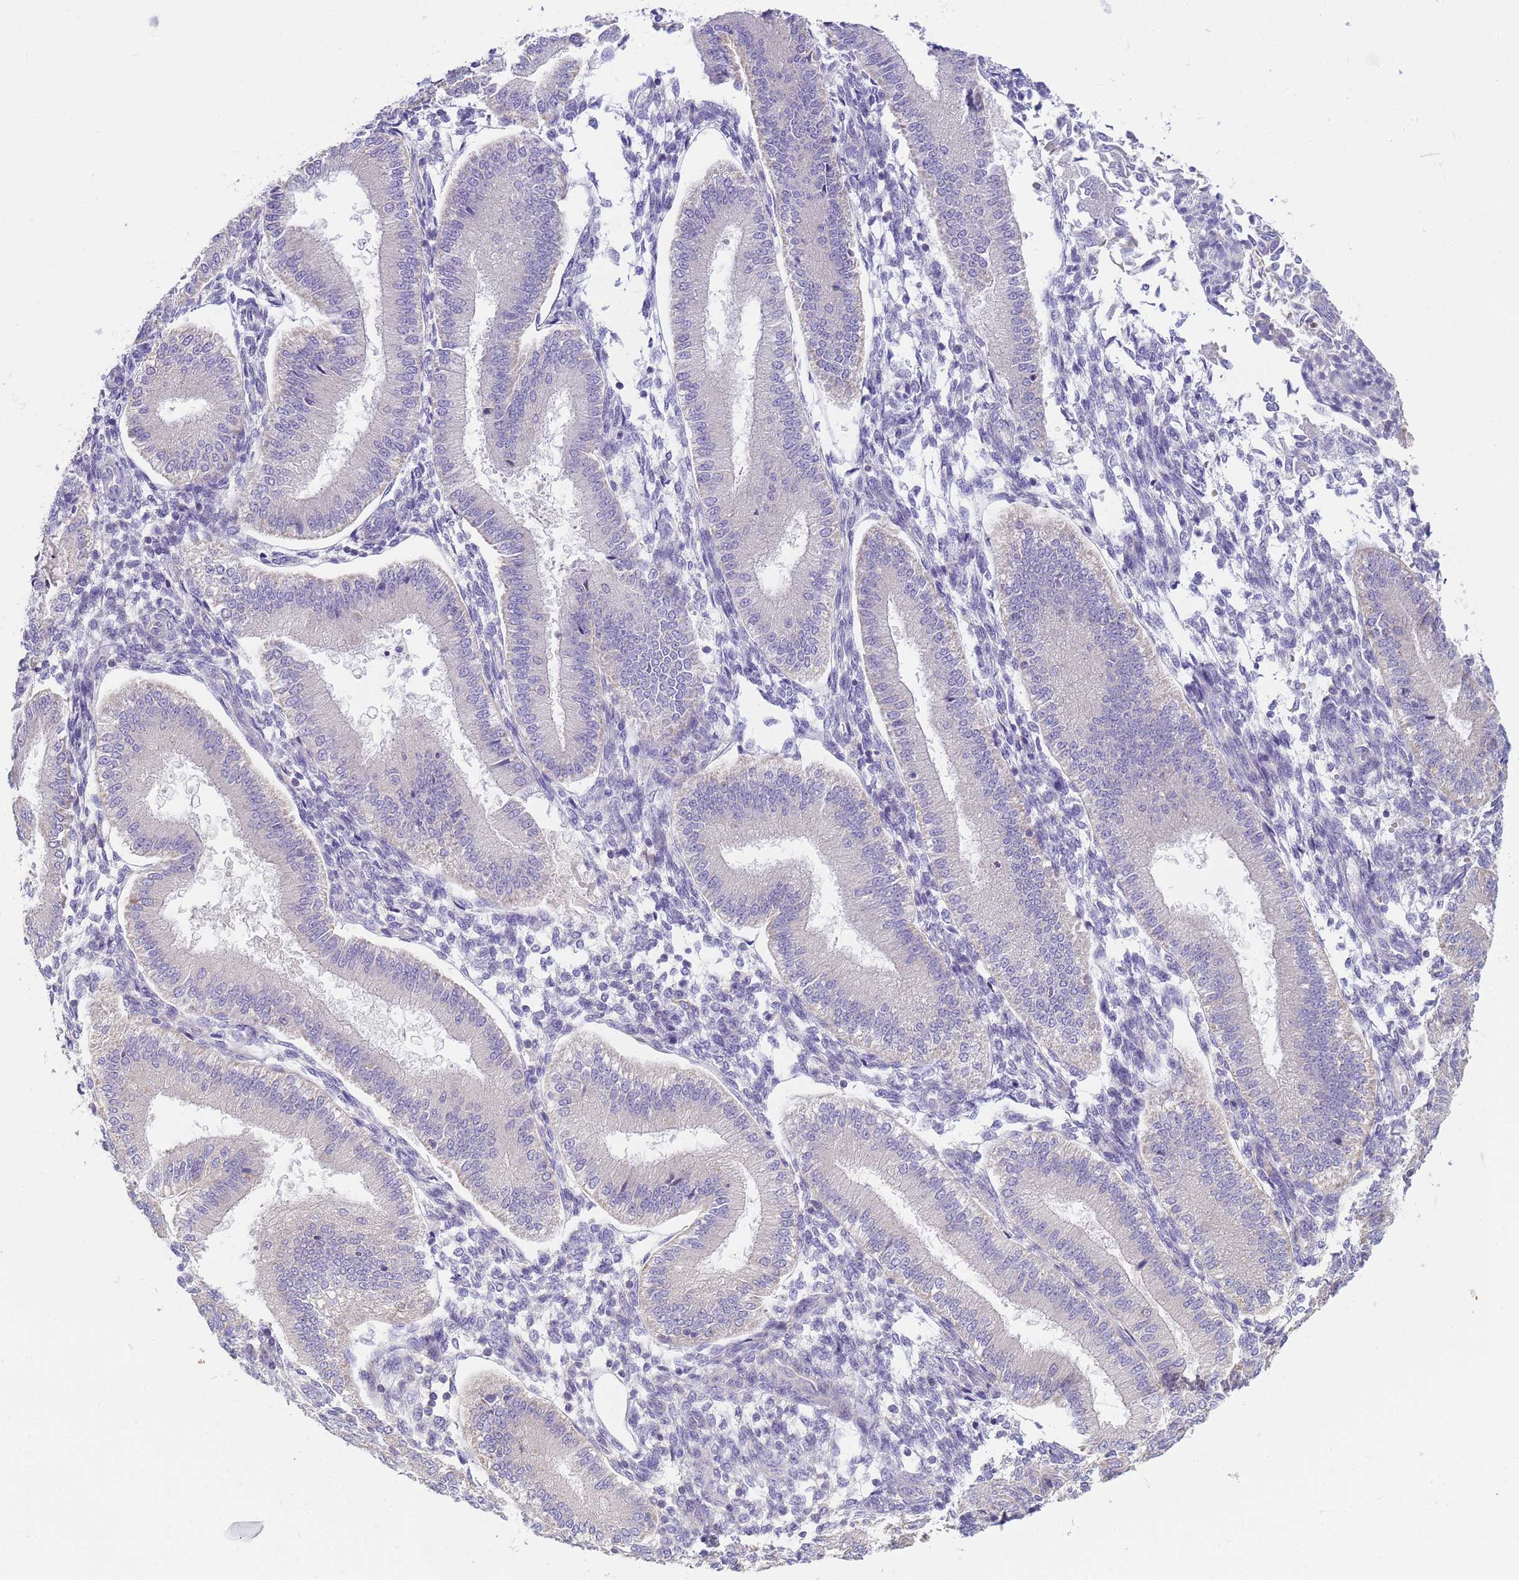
{"staining": {"intensity": "negative", "quantity": "none", "location": "none"}, "tissue": "endometrium", "cell_type": "Cells in endometrial stroma", "image_type": "normal", "snomed": [{"axis": "morphology", "description": "Normal tissue, NOS"}, {"axis": "topography", "description": "Endometrium"}], "caption": "This photomicrograph is of benign endometrium stained with immunohistochemistry (IHC) to label a protein in brown with the nuclei are counter-stained blue. There is no positivity in cells in endometrial stroma. (DAB (3,3'-diaminobenzidine) immunohistochemistry with hematoxylin counter stain).", "gene": "CR1", "patient": {"sex": "female", "age": 39}}